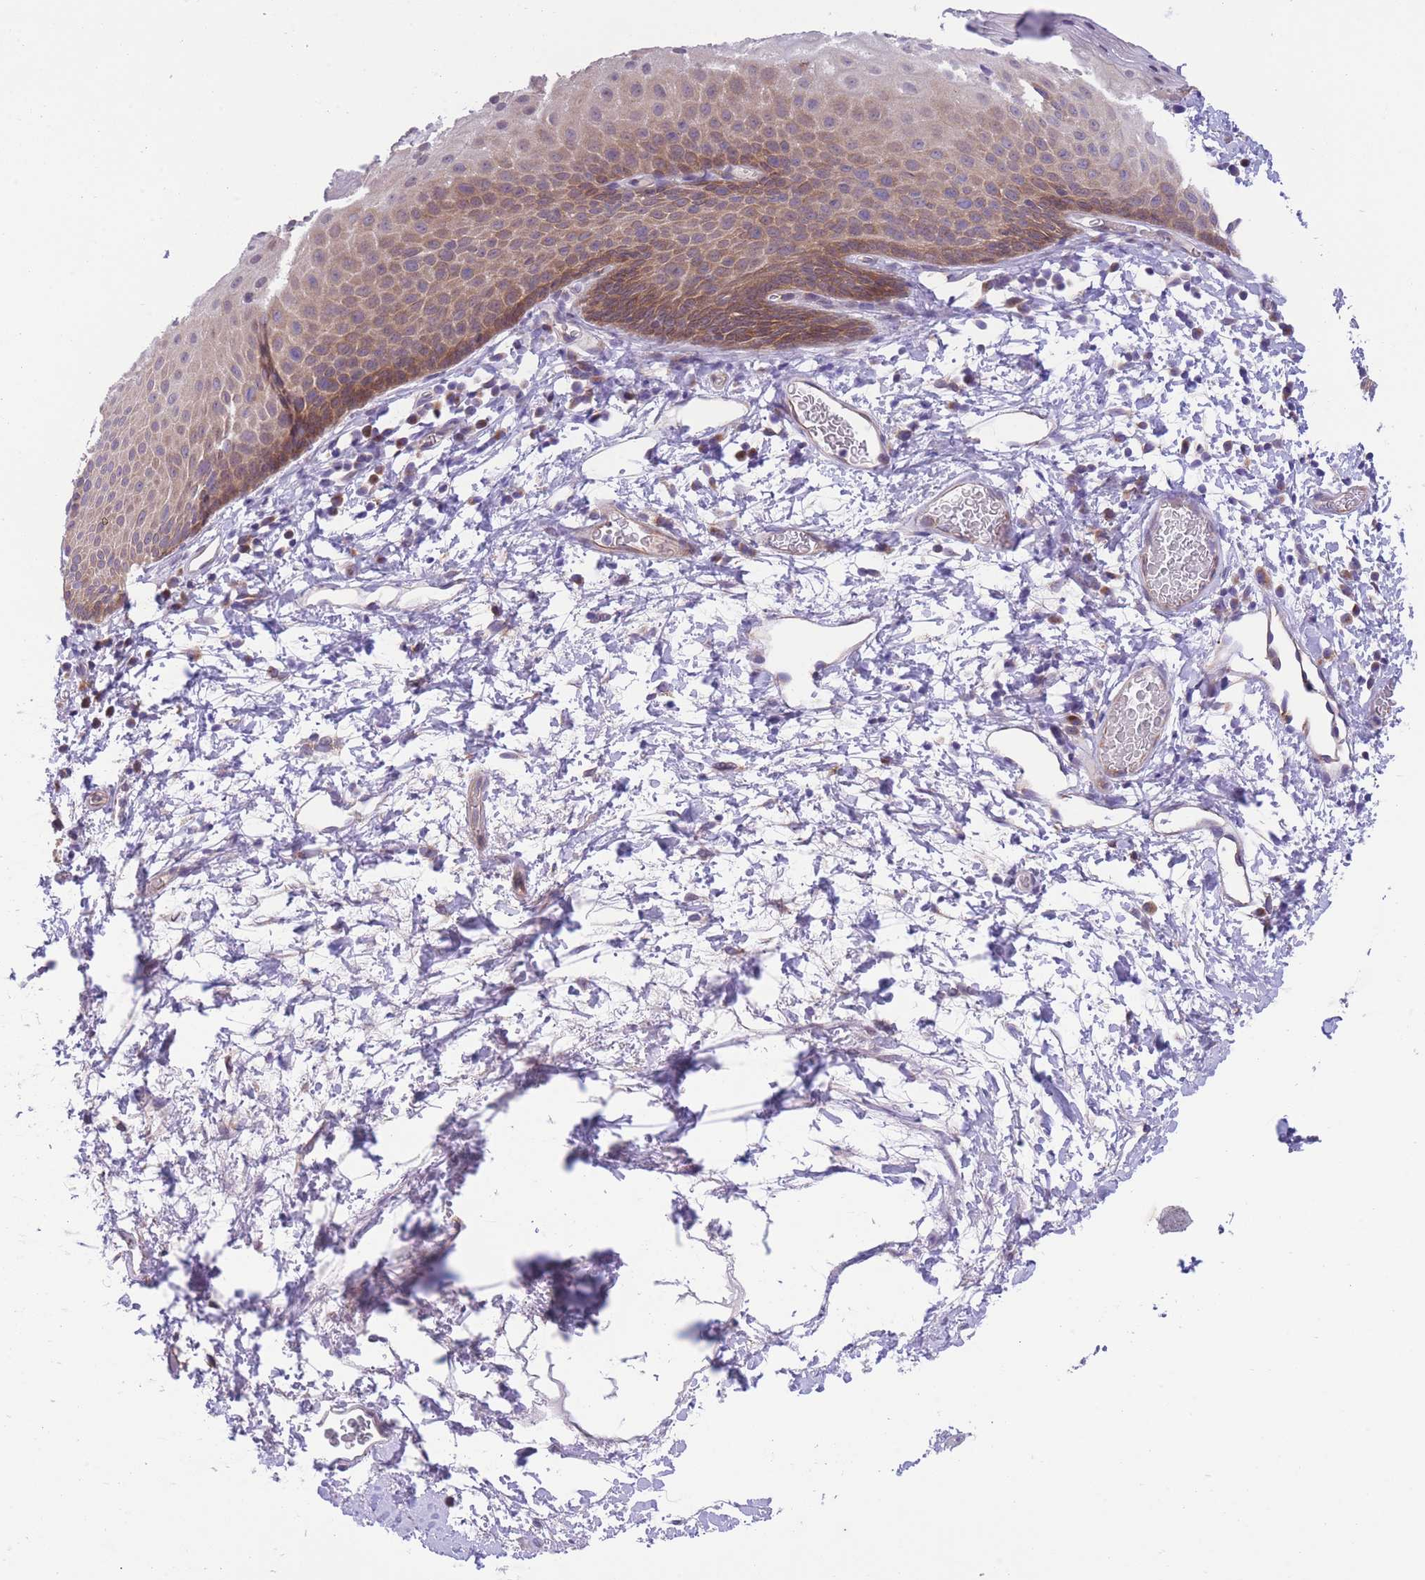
{"staining": {"intensity": "moderate", "quantity": "25%-75%", "location": "cytoplasmic/membranous"}, "tissue": "skin", "cell_type": "Epidermal cells", "image_type": "normal", "snomed": [{"axis": "morphology", "description": "Normal tissue, NOS"}, {"axis": "morphology", "description": "Hemorrhoids"}, {"axis": "morphology", "description": "Inflammation, NOS"}, {"axis": "topography", "description": "Anal"}], "caption": "Immunohistochemical staining of benign skin displays moderate cytoplasmic/membranous protein staining in about 25%-75% of epidermal cells. (brown staining indicates protein expression, while blue staining denotes nuclei).", "gene": "WWOX", "patient": {"sex": "male", "age": 60}}